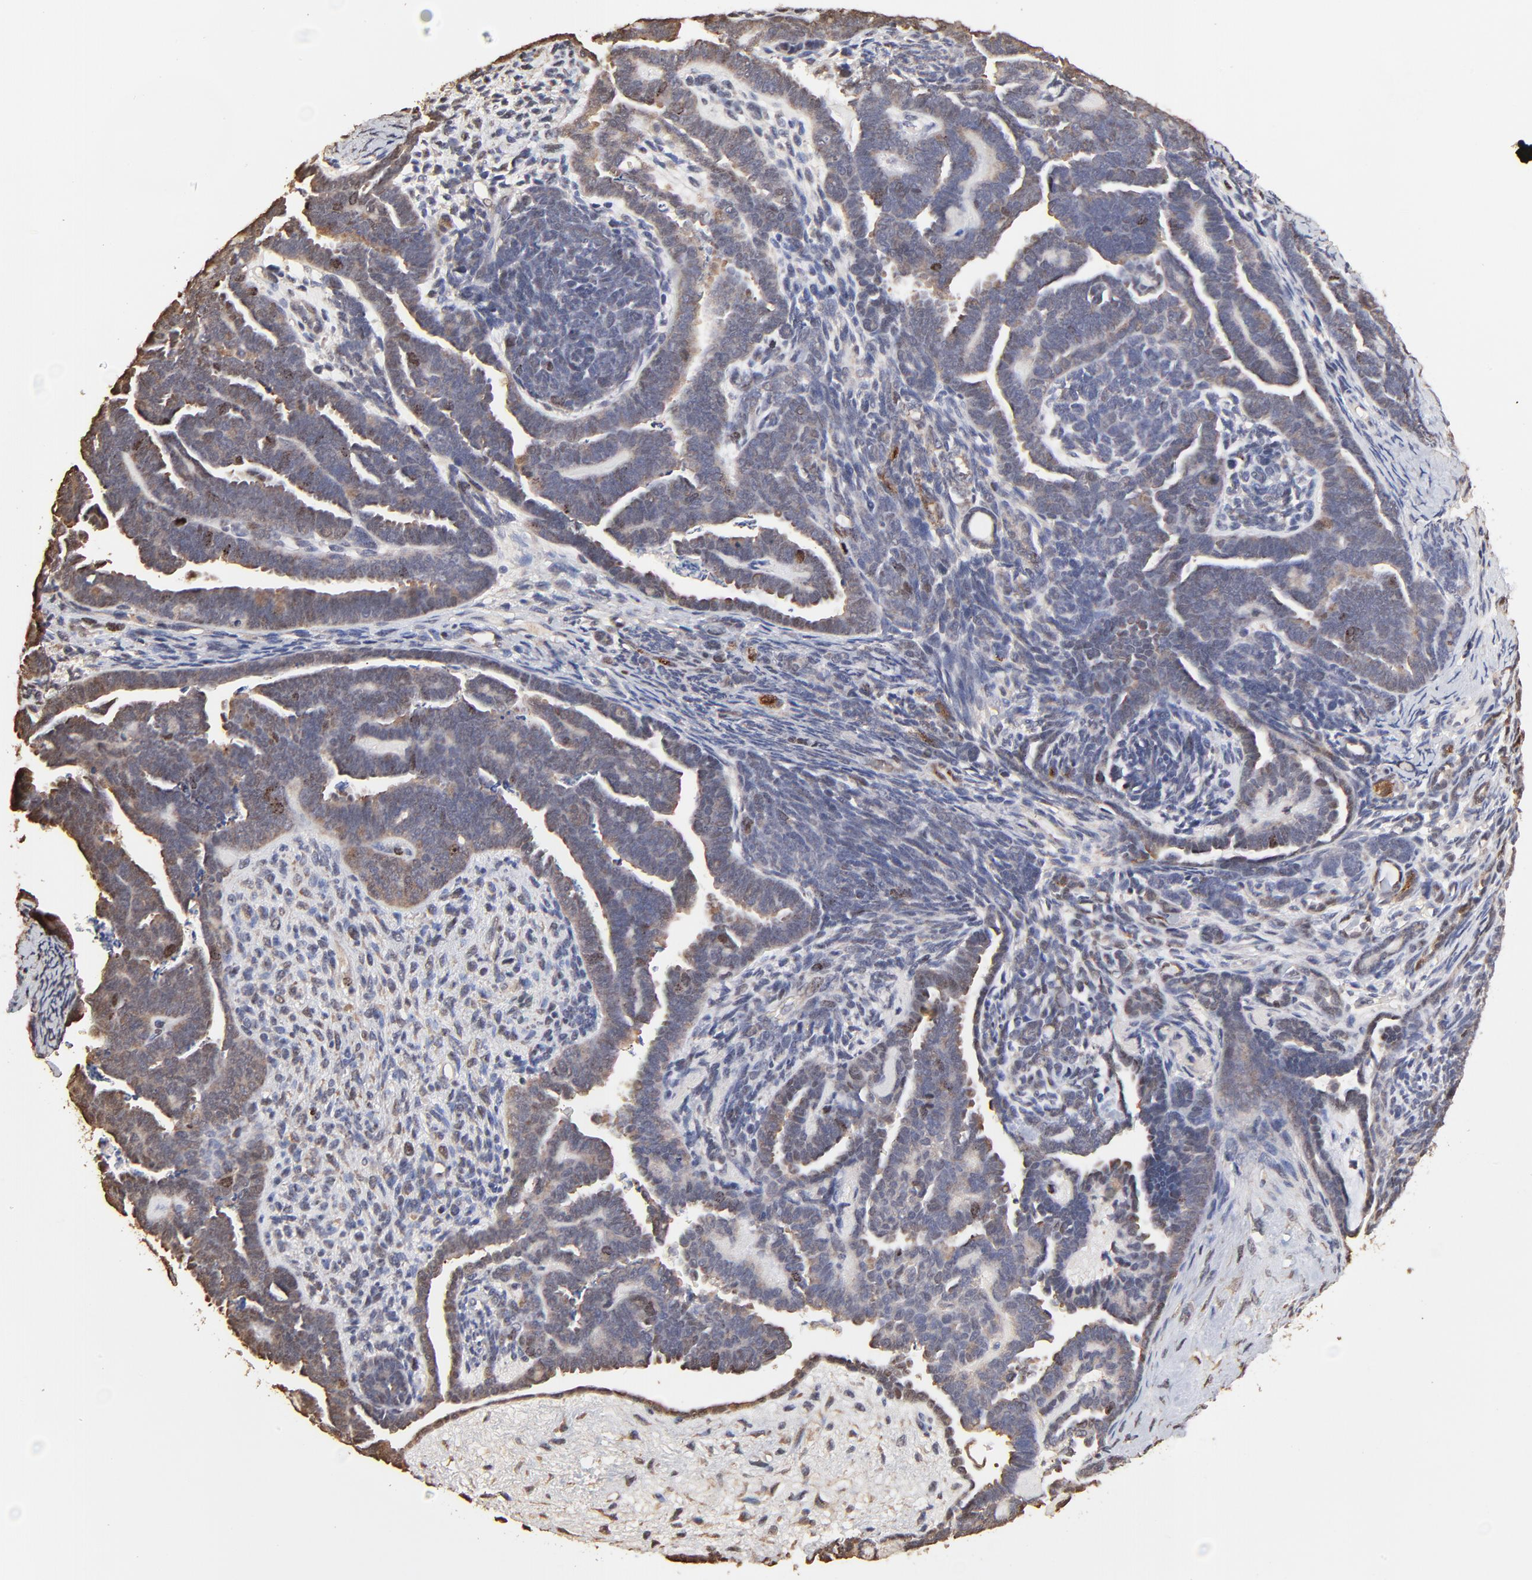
{"staining": {"intensity": "moderate", "quantity": "<25%", "location": "nuclear"}, "tissue": "endometrial cancer", "cell_type": "Tumor cells", "image_type": "cancer", "snomed": [{"axis": "morphology", "description": "Neoplasm, malignant, NOS"}, {"axis": "topography", "description": "Endometrium"}], "caption": "There is low levels of moderate nuclear positivity in tumor cells of endometrial neoplasm (malignant), as demonstrated by immunohistochemical staining (brown color).", "gene": "BIRC5", "patient": {"sex": "female", "age": 74}}